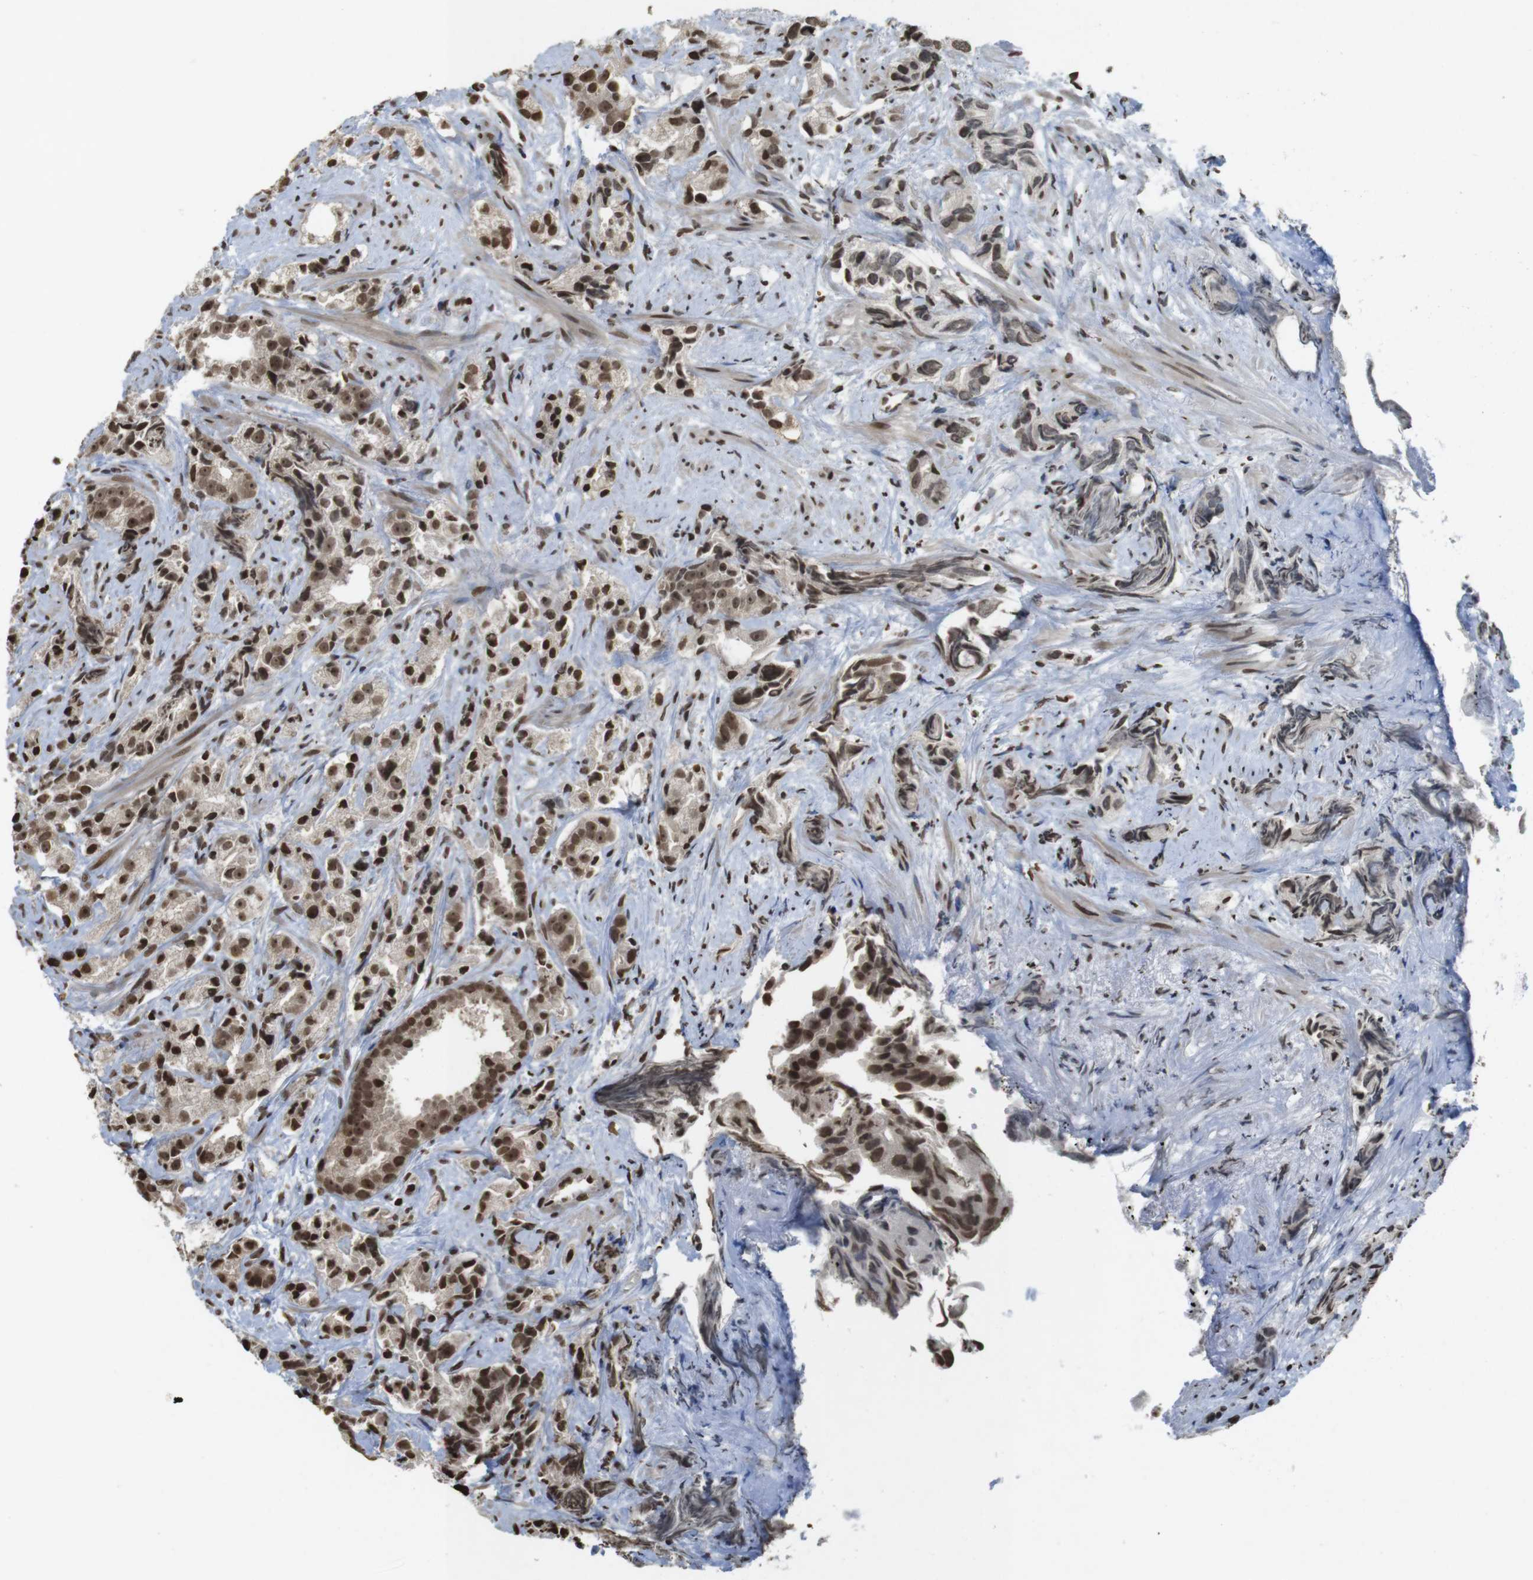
{"staining": {"intensity": "moderate", "quantity": ">75%", "location": "nuclear"}, "tissue": "prostate cancer", "cell_type": "Tumor cells", "image_type": "cancer", "snomed": [{"axis": "morphology", "description": "Adenocarcinoma, Low grade"}, {"axis": "topography", "description": "Prostate"}], "caption": "DAB (3,3'-diaminobenzidine) immunohistochemical staining of prostate cancer exhibits moderate nuclear protein expression in approximately >75% of tumor cells.", "gene": "FOXA3", "patient": {"sex": "male", "age": 89}}